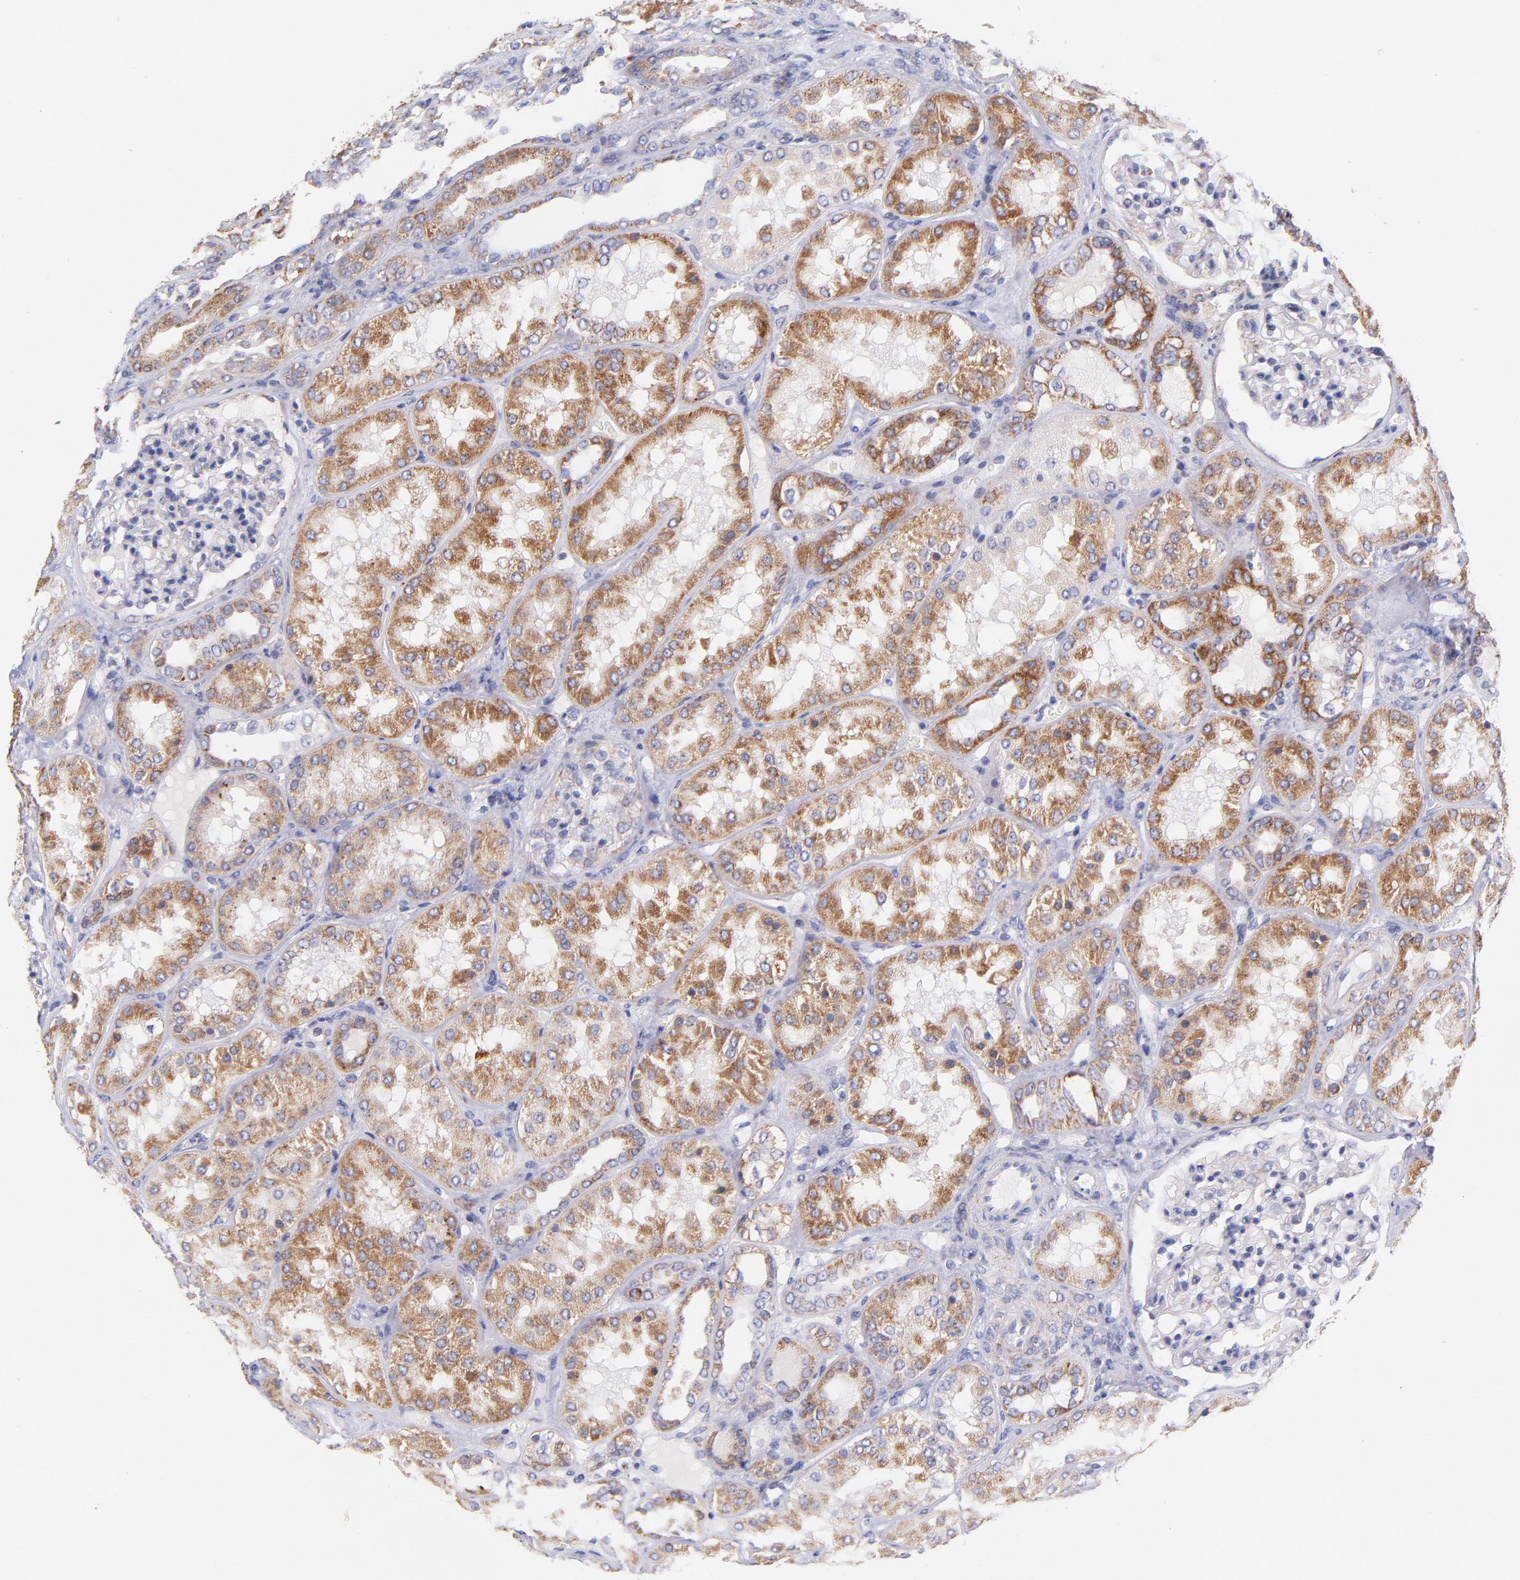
{"staining": {"intensity": "negative", "quantity": "none", "location": "none"}, "tissue": "kidney", "cell_type": "Cells in glomeruli", "image_type": "normal", "snomed": [{"axis": "morphology", "description": "Normal tissue, NOS"}, {"axis": "topography", "description": "Kidney"}], "caption": "Cells in glomeruli show no significant protein staining in benign kidney. (DAB immunohistochemistry visualized using brightfield microscopy, high magnification).", "gene": "NDUFB7", "patient": {"sex": "female", "age": 56}}